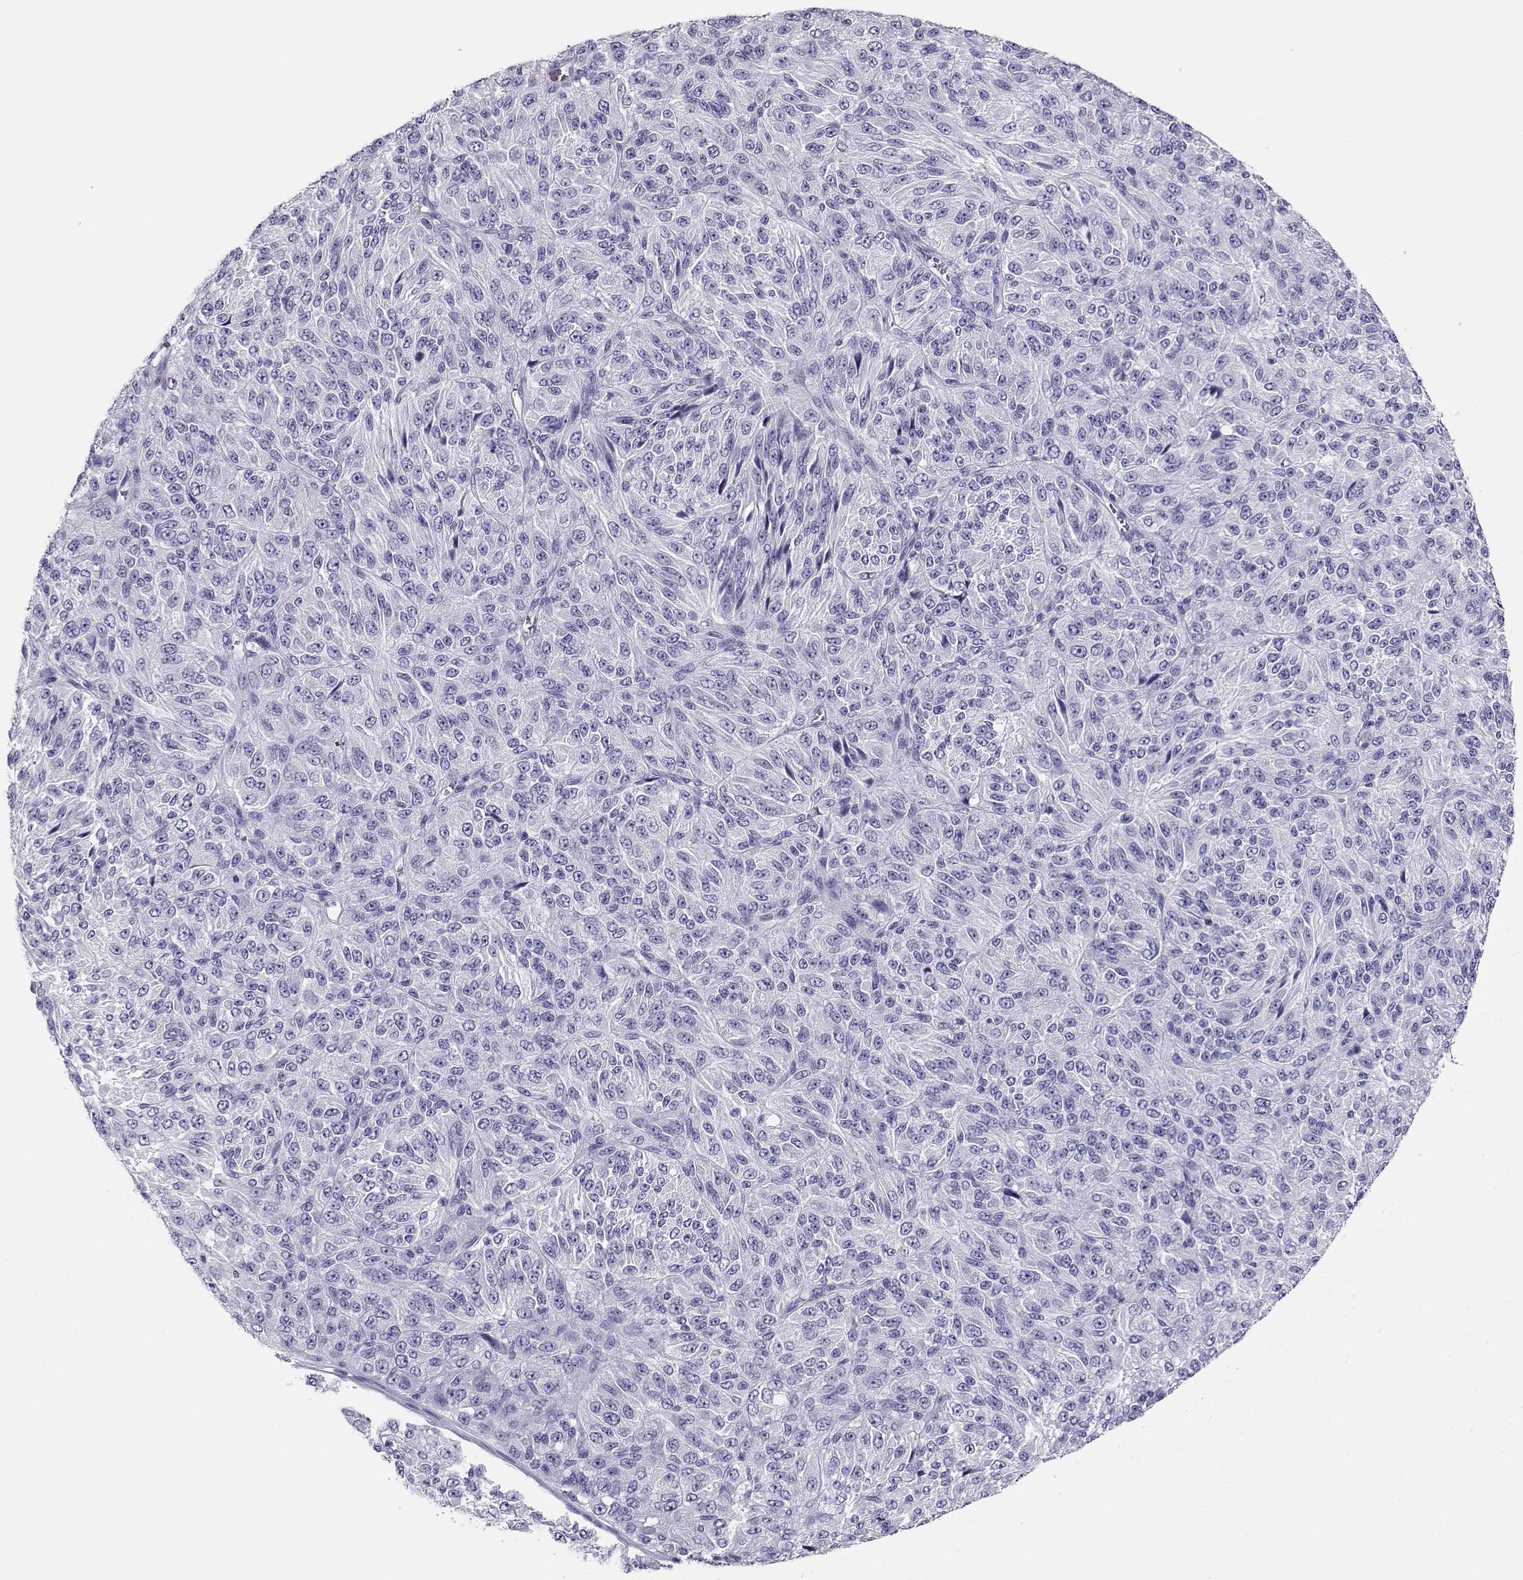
{"staining": {"intensity": "negative", "quantity": "none", "location": "none"}, "tissue": "melanoma", "cell_type": "Tumor cells", "image_type": "cancer", "snomed": [{"axis": "morphology", "description": "Malignant melanoma, Metastatic site"}, {"axis": "topography", "description": "Brain"}], "caption": "A histopathology image of human melanoma is negative for staining in tumor cells.", "gene": "CRX", "patient": {"sex": "female", "age": 56}}